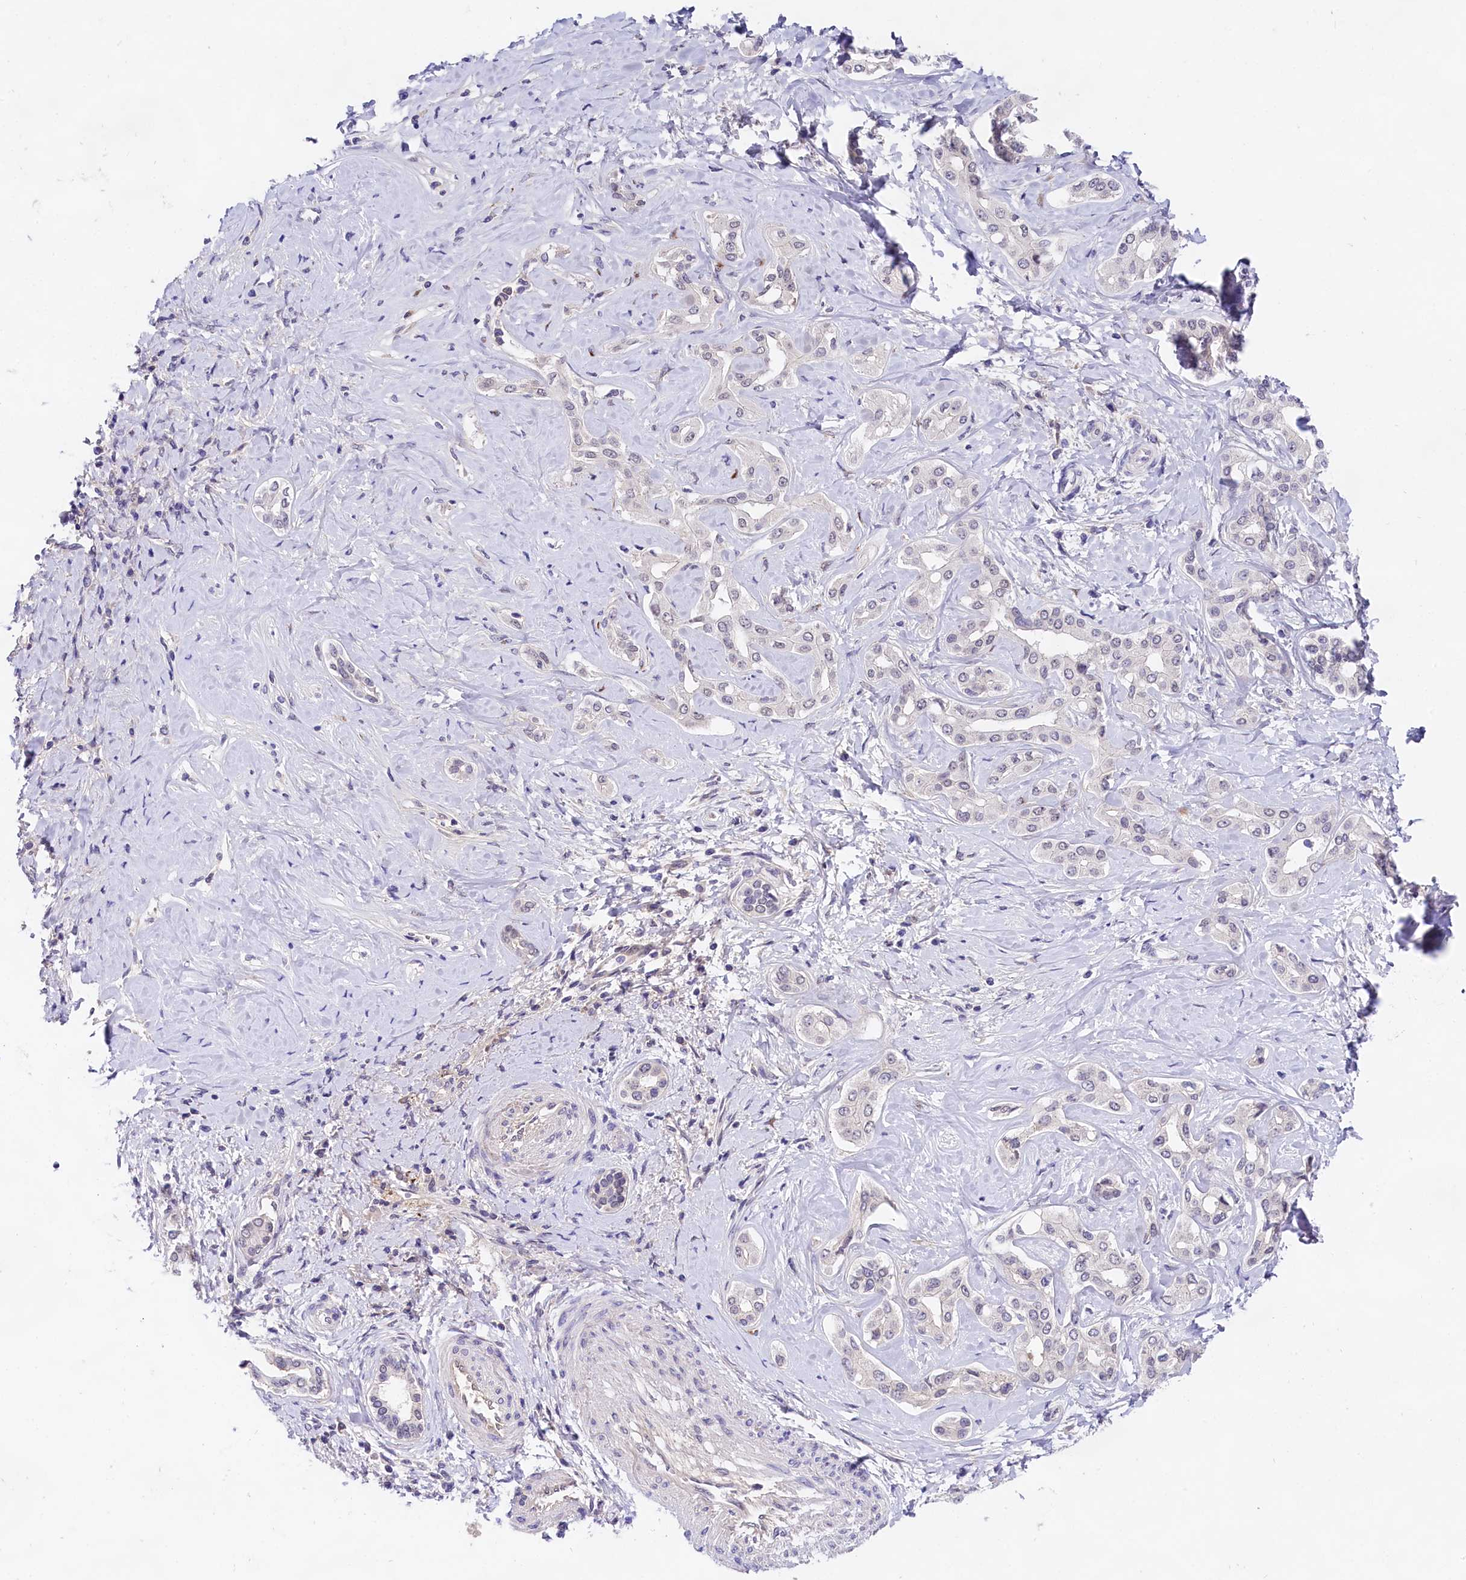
{"staining": {"intensity": "negative", "quantity": "none", "location": "none"}, "tissue": "liver cancer", "cell_type": "Tumor cells", "image_type": "cancer", "snomed": [{"axis": "morphology", "description": "Cholangiocarcinoma"}, {"axis": "topography", "description": "Liver"}], "caption": "Tumor cells show no significant protein staining in cholangiocarcinoma (liver).", "gene": "OAS3", "patient": {"sex": "female", "age": 77}}